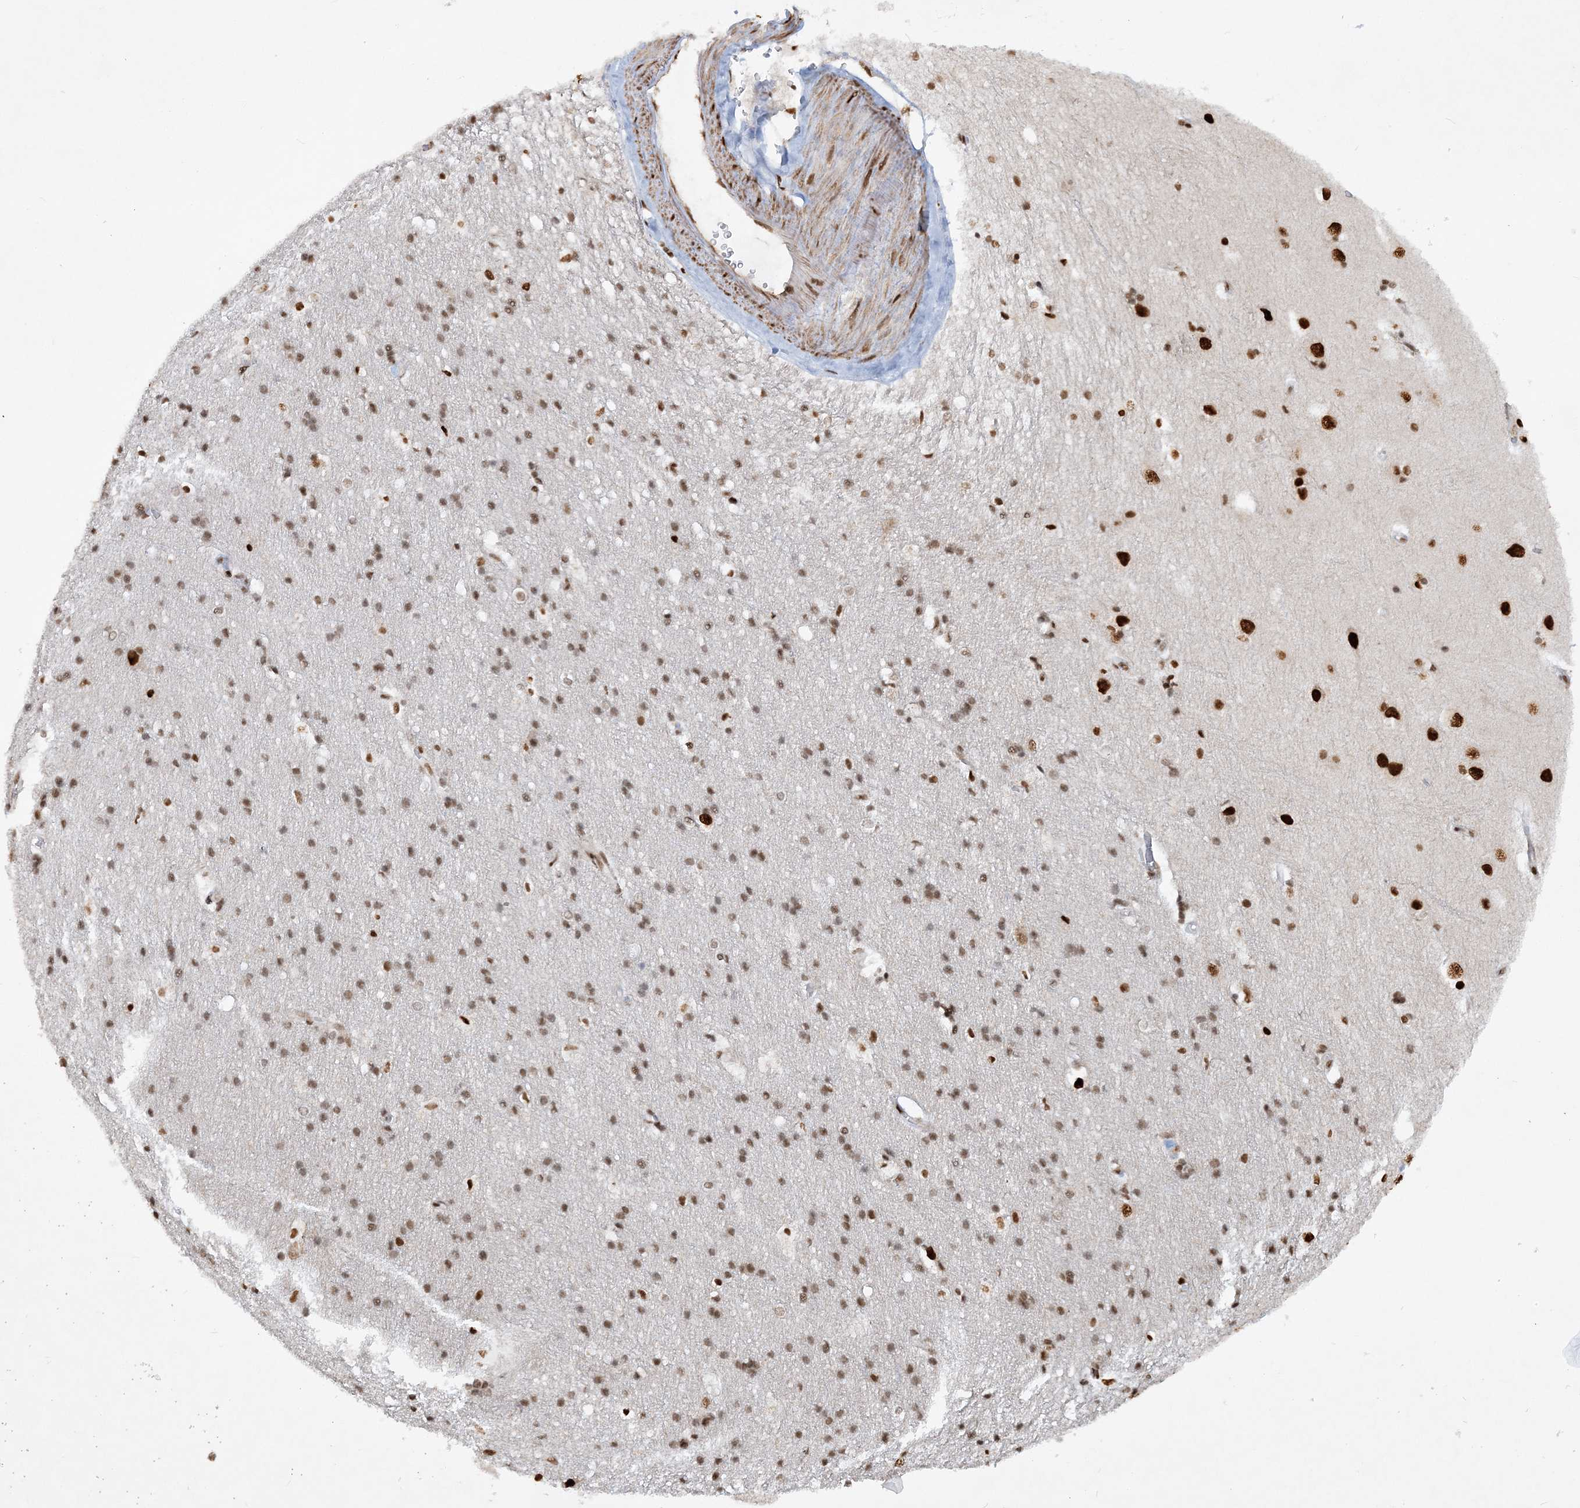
{"staining": {"intensity": "strong", "quantity": ">75%", "location": "nuclear"}, "tissue": "cerebral cortex", "cell_type": "Endothelial cells", "image_type": "normal", "snomed": [{"axis": "morphology", "description": "Normal tissue, NOS"}, {"axis": "topography", "description": "Cerebral cortex"}], "caption": "Immunohistochemical staining of benign human cerebral cortex displays strong nuclear protein staining in approximately >75% of endothelial cells.", "gene": "DELE1", "patient": {"sex": "male", "age": 54}}